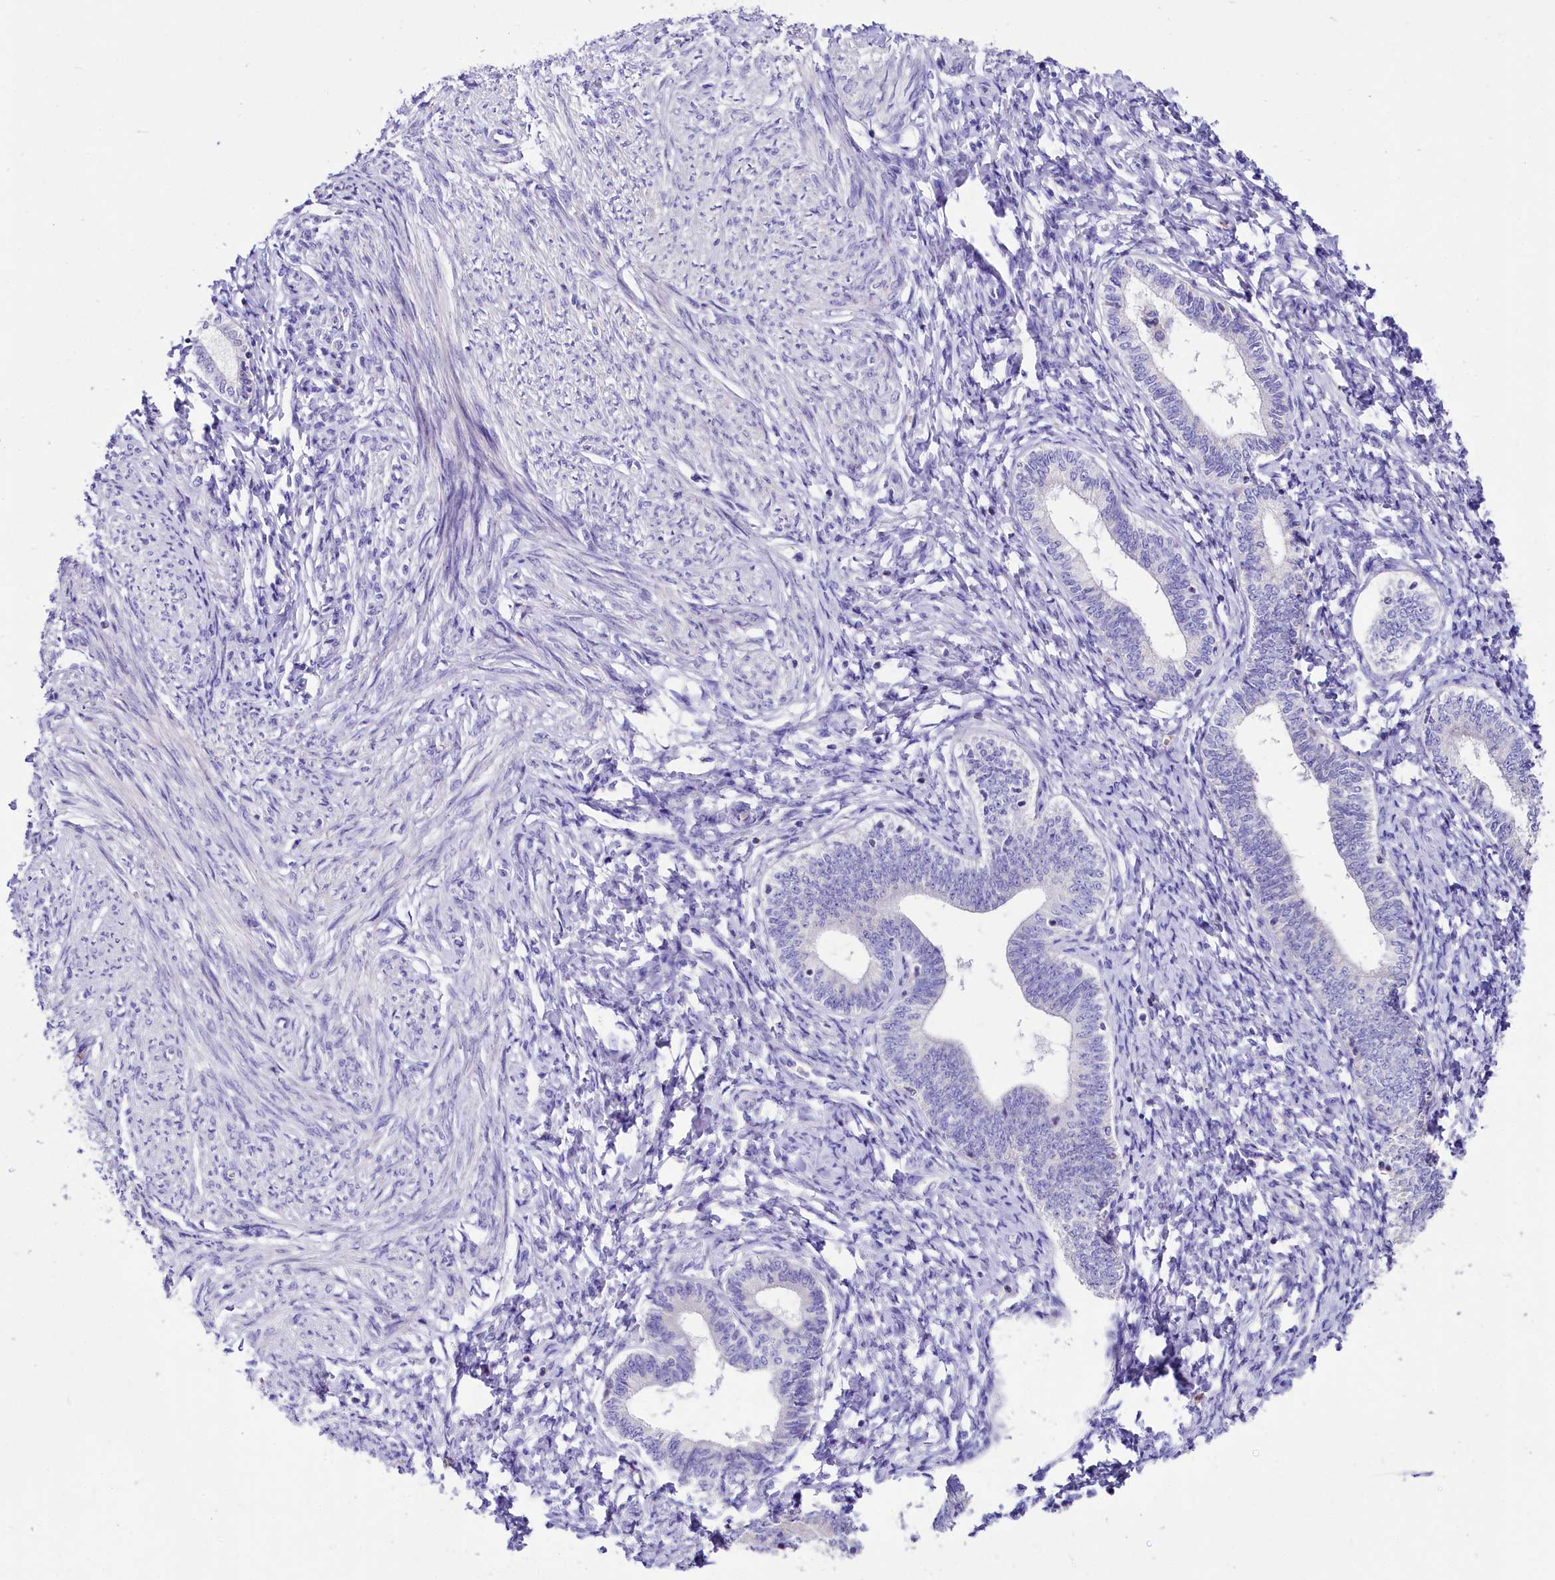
{"staining": {"intensity": "negative", "quantity": "none", "location": "none"}, "tissue": "endometrium", "cell_type": "Cells in endometrial stroma", "image_type": "normal", "snomed": [{"axis": "morphology", "description": "Normal tissue, NOS"}, {"axis": "topography", "description": "Endometrium"}], "caption": "Immunohistochemistry (IHC) histopathology image of unremarkable human endometrium stained for a protein (brown), which shows no expression in cells in endometrial stroma.", "gene": "ABHD5", "patient": {"sex": "female", "age": 72}}